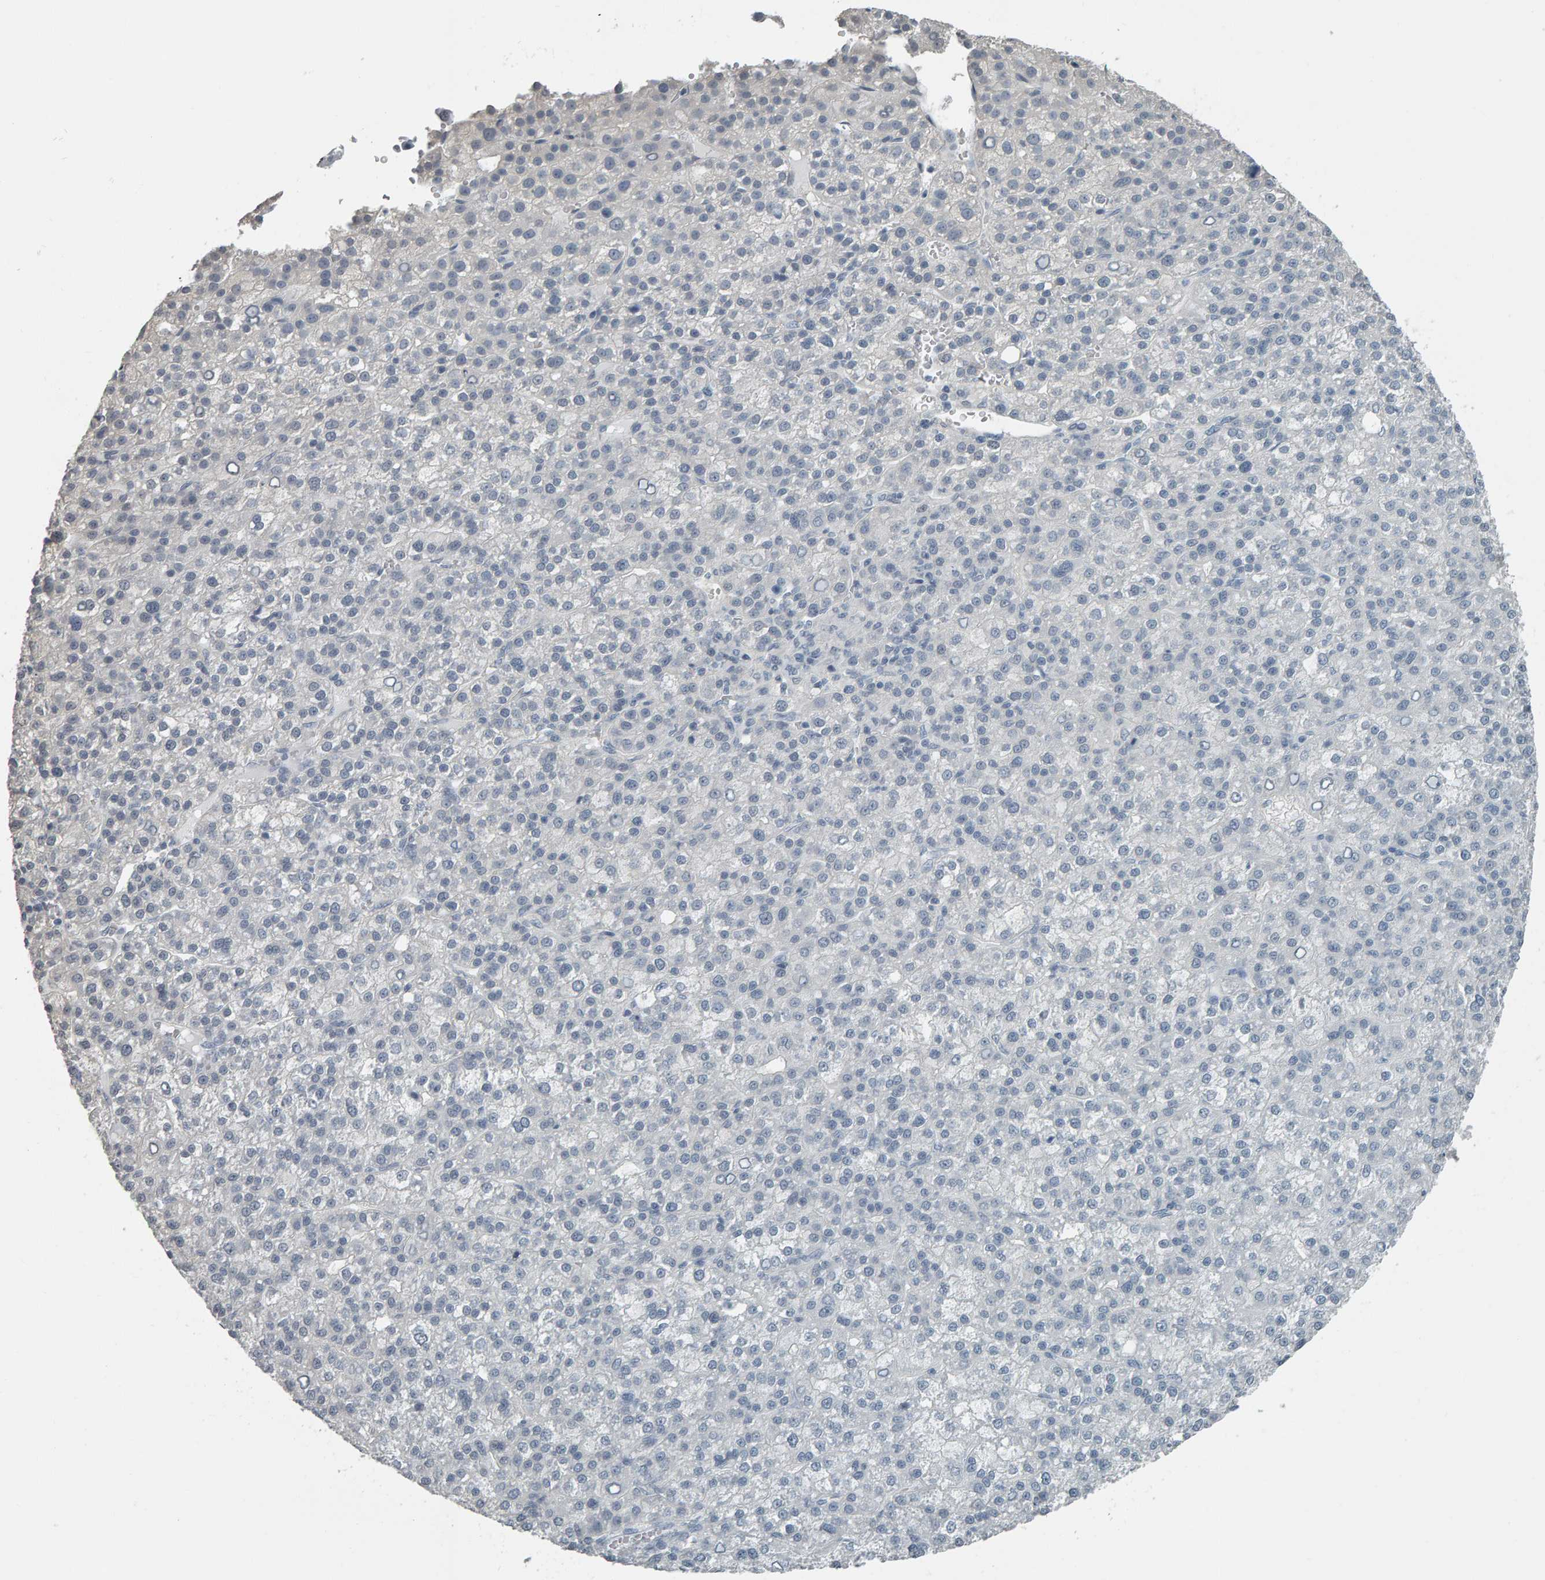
{"staining": {"intensity": "negative", "quantity": "none", "location": "none"}, "tissue": "liver cancer", "cell_type": "Tumor cells", "image_type": "cancer", "snomed": [{"axis": "morphology", "description": "Carcinoma, Hepatocellular, NOS"}, {"axis": "topography", "description": "Liver"}], "caption": "Human hepatocellular carcinoma (liver) stained for a protein using immunohistochemistry reveals no staining in tumor cells.", "gene": "PYY", "patient": {"sex": "female", "age": 58}}